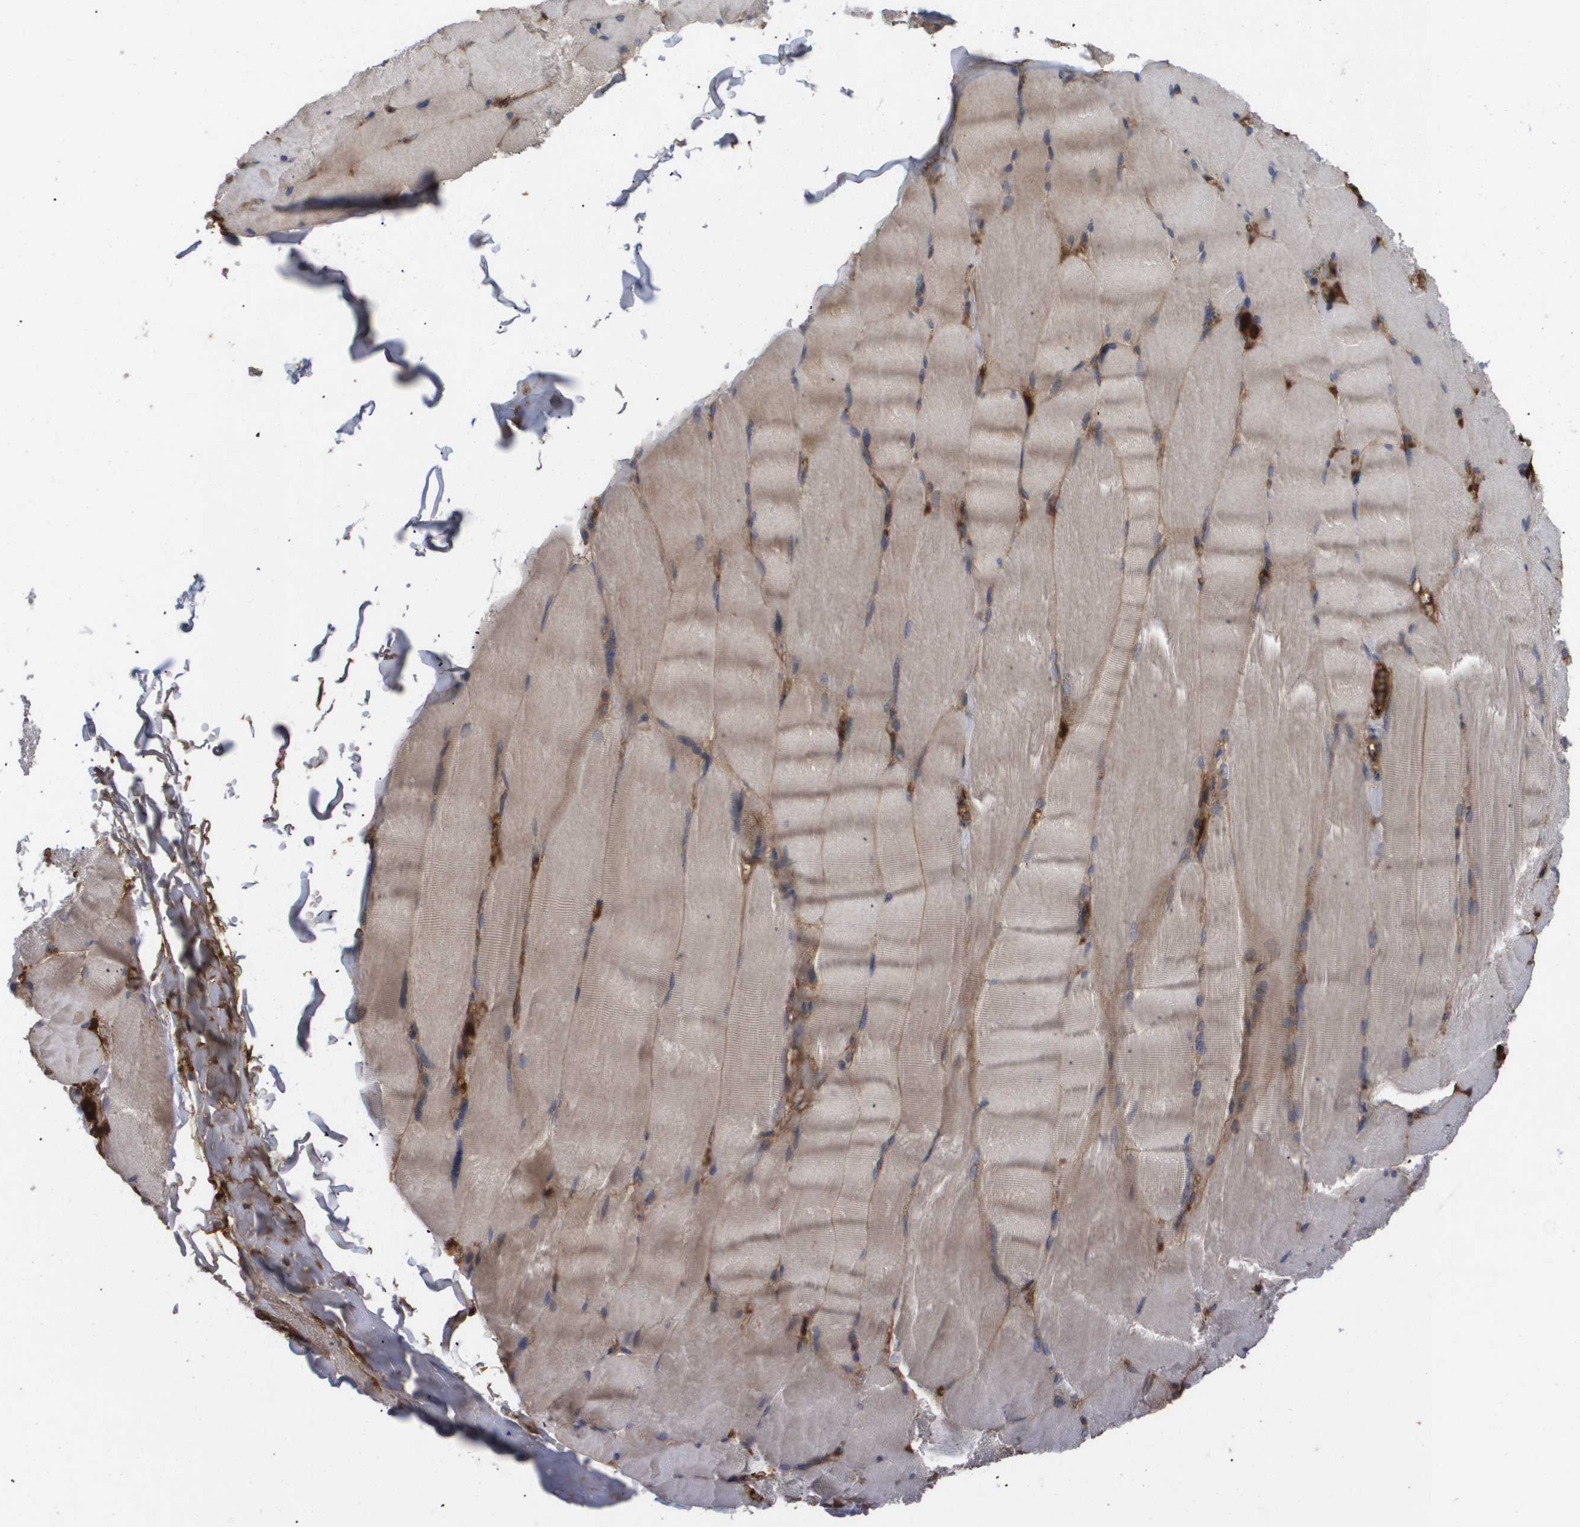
{"staining": {"intensity": "moderate", "quantity": "<25%", "location": "cytoplasmic/membranous"}, "tissue": "skeletal muscle", "cell_type": "Myocytes", "image_type": "normal", "snomed": [{"axis": "morphology", "description": "Normal tissue, NOS"}, {"axis": "topography", "description": "Skin"}, {"axis": "topography", "description": "Skeletal muscle"}], "caption": "High-magnification brightfield microscopy of unremarkable skeletal muscle stained with DAB (3,3'-diaminobenzidine) (brown) and counterstained with hematoxylin (blue). myocytes exhibit moderate cytoplasmic/membranous positivity is appreciated in about<25% of cells.", "gene": "TNS1", "patient": {"sex": "male", "age": 83}}